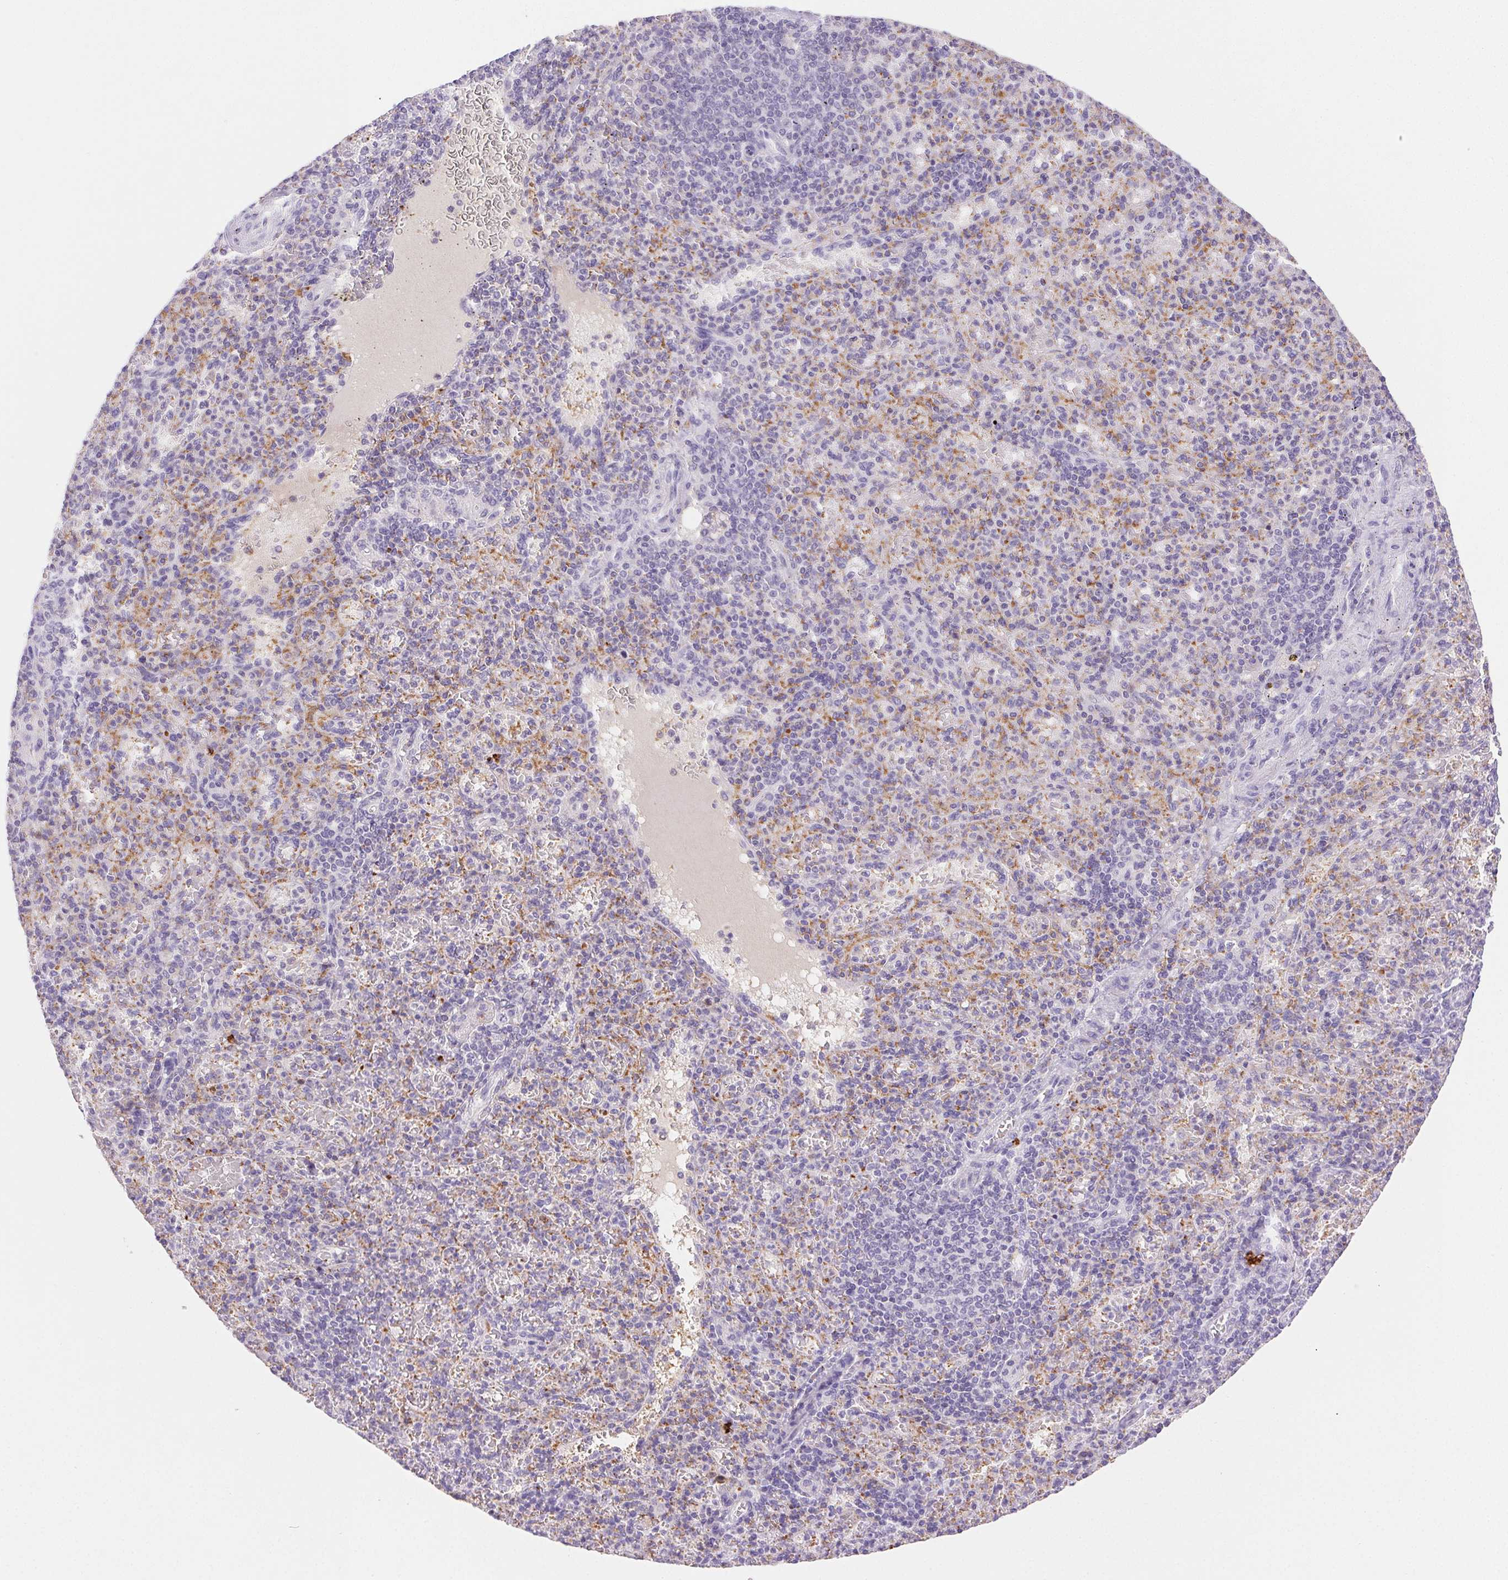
{"staining": {"intensity": "negative", "quantity": "none", "location": "none"}, "tissue": "spleen", "cell_type": "Cells in red pulp", "image_type": "normal", "snomed": [{"axis": "morphology", "description": "Normal tissue, NOS"}, {"axis": "topography", "description": "Spleen"}], "caption": "Spleen stained for a protein using immunohistochemistry (IHC) shows no staining cells in red pulp.", "gene": "FGA", "patient": {"sex": "female", "age": 74}}